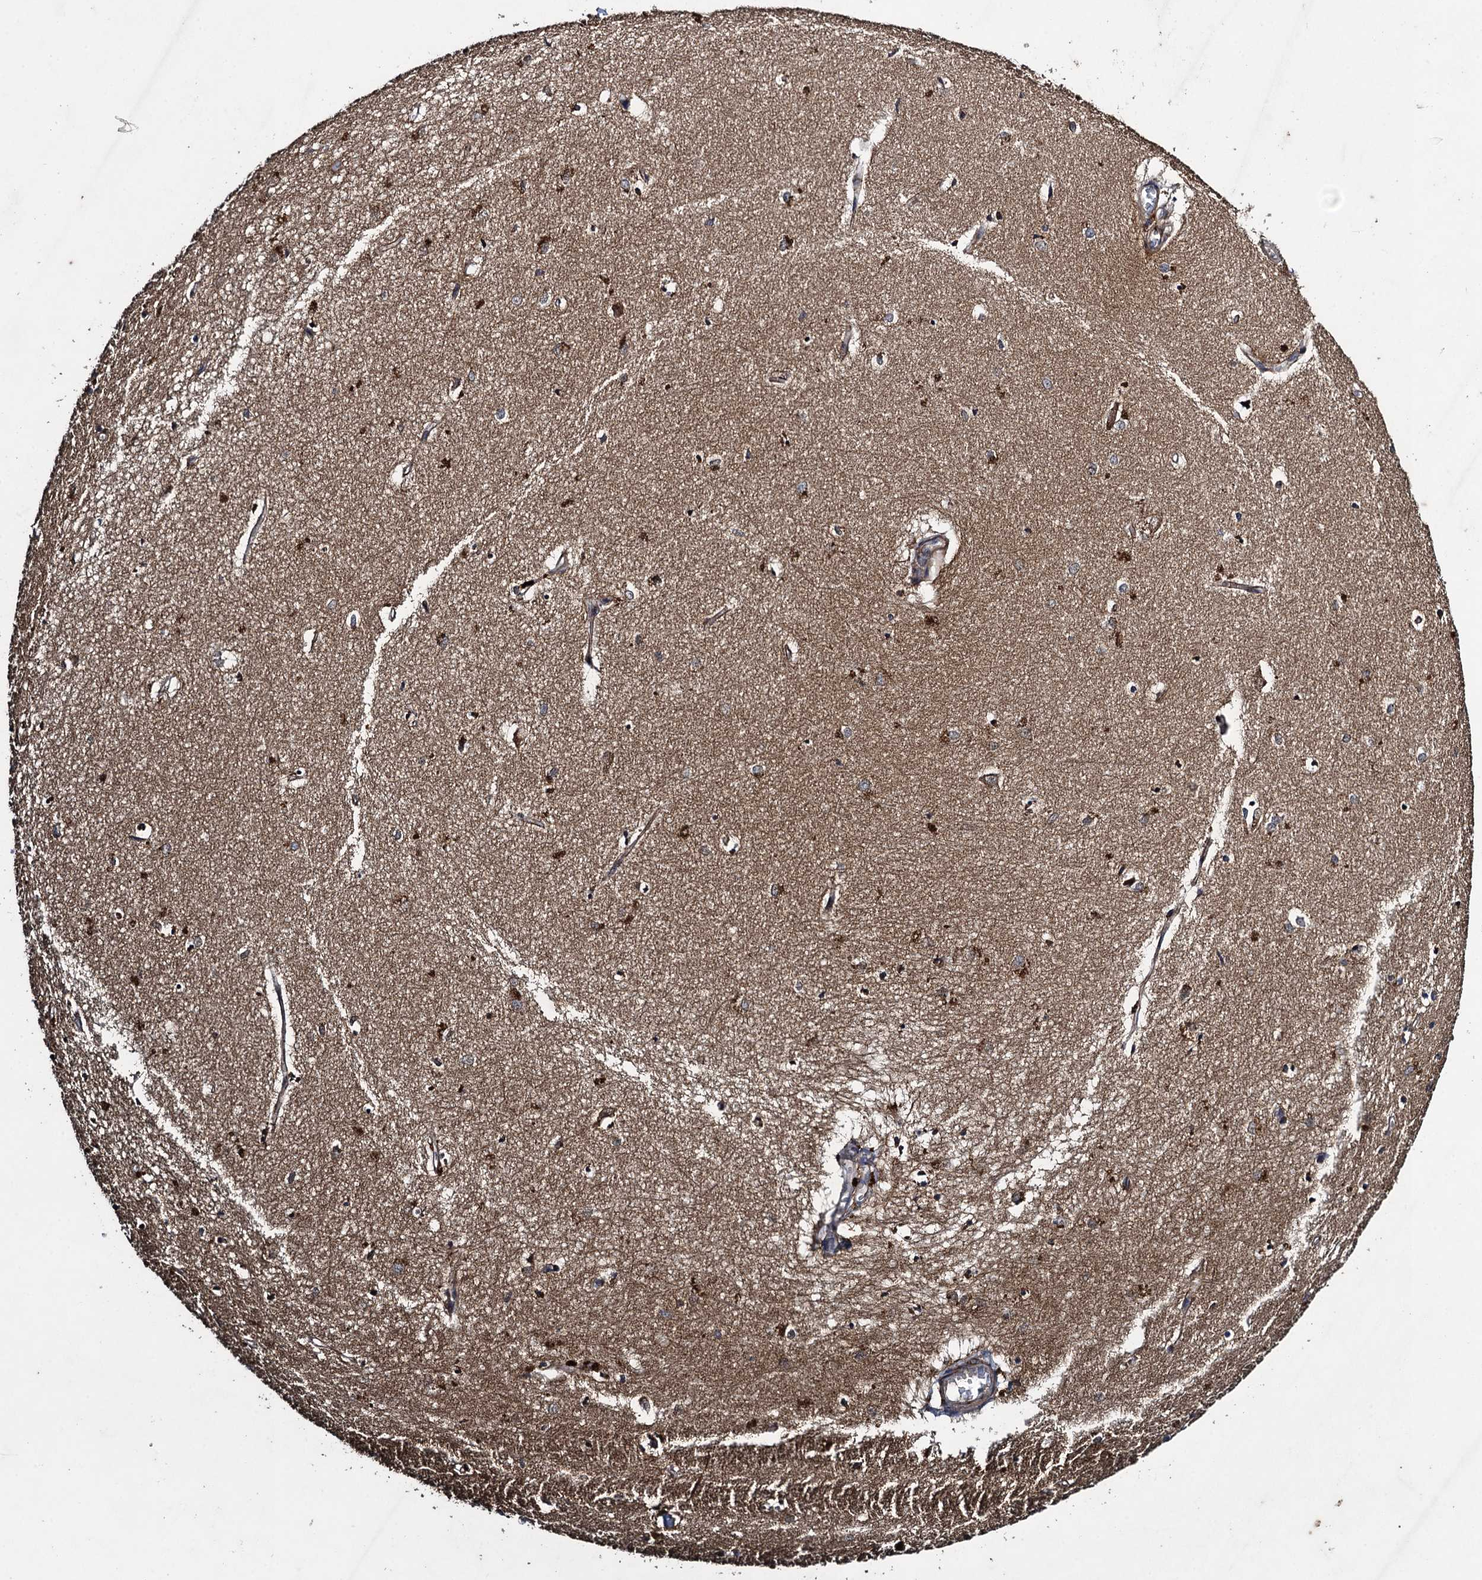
{"staining": {"intensity": "moderate", "quantity": "<25%", "location": "cytoplasmic/membranous"}, "tissue": "hippocampus", "cell_type": "Glial cells", "image_type": "normal", "snomed": [{"axis": "morphology", "description": "Normal tissue, NOS"}, {"axis": "topography", "description": "Hippocampus"}], "caption": "Immunohistochemical staining of benign human hippocampus shows low levels of moderate cytoplasmic/membranous staining in about <25% of glial cells. (DAB IHC, brown staining for protein, blue staining for nuclei).", "gene": "CNTN5", "patient": {"sex": "female", "age": 64}}